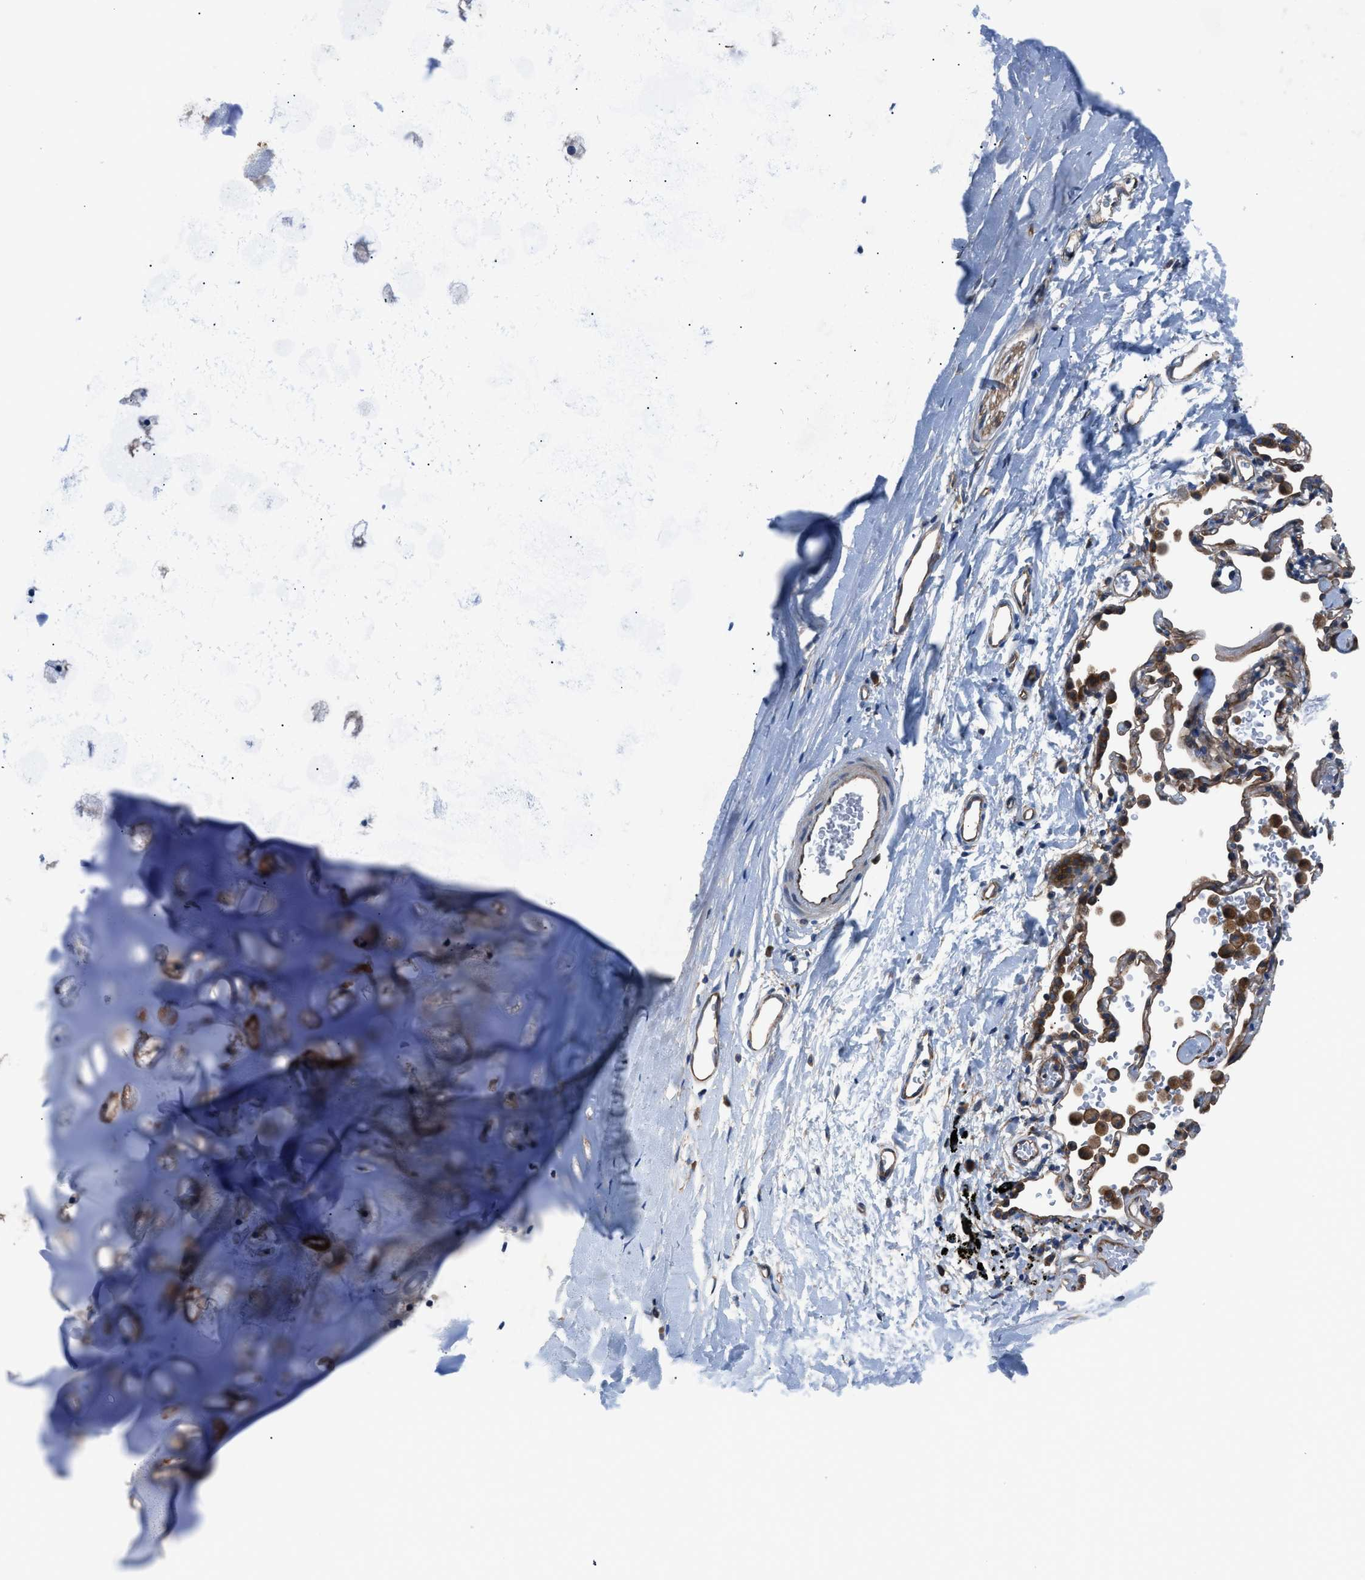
{"staining": {"intensity": "negative", "quantity": "none", "location": "none"}, "tissue": "adipose tissue", "cell_type": "Adipocytes", "image_type": "normal", "snomed": [{"axis": "morphology", "description": "Normal tissue, NOS"}, {"axis": "topography", "description": "Cartilage tissue"}, {"axis": "topography", "description": "Bronchus"}], "caption": "This is a photomicrograph of immunohistochemistry (IHC) staining of benign adipose tissue, which shows no staining in adipocytes.", "gene": "TRIP4", "patient": {"sex": "female", "age": 53}}